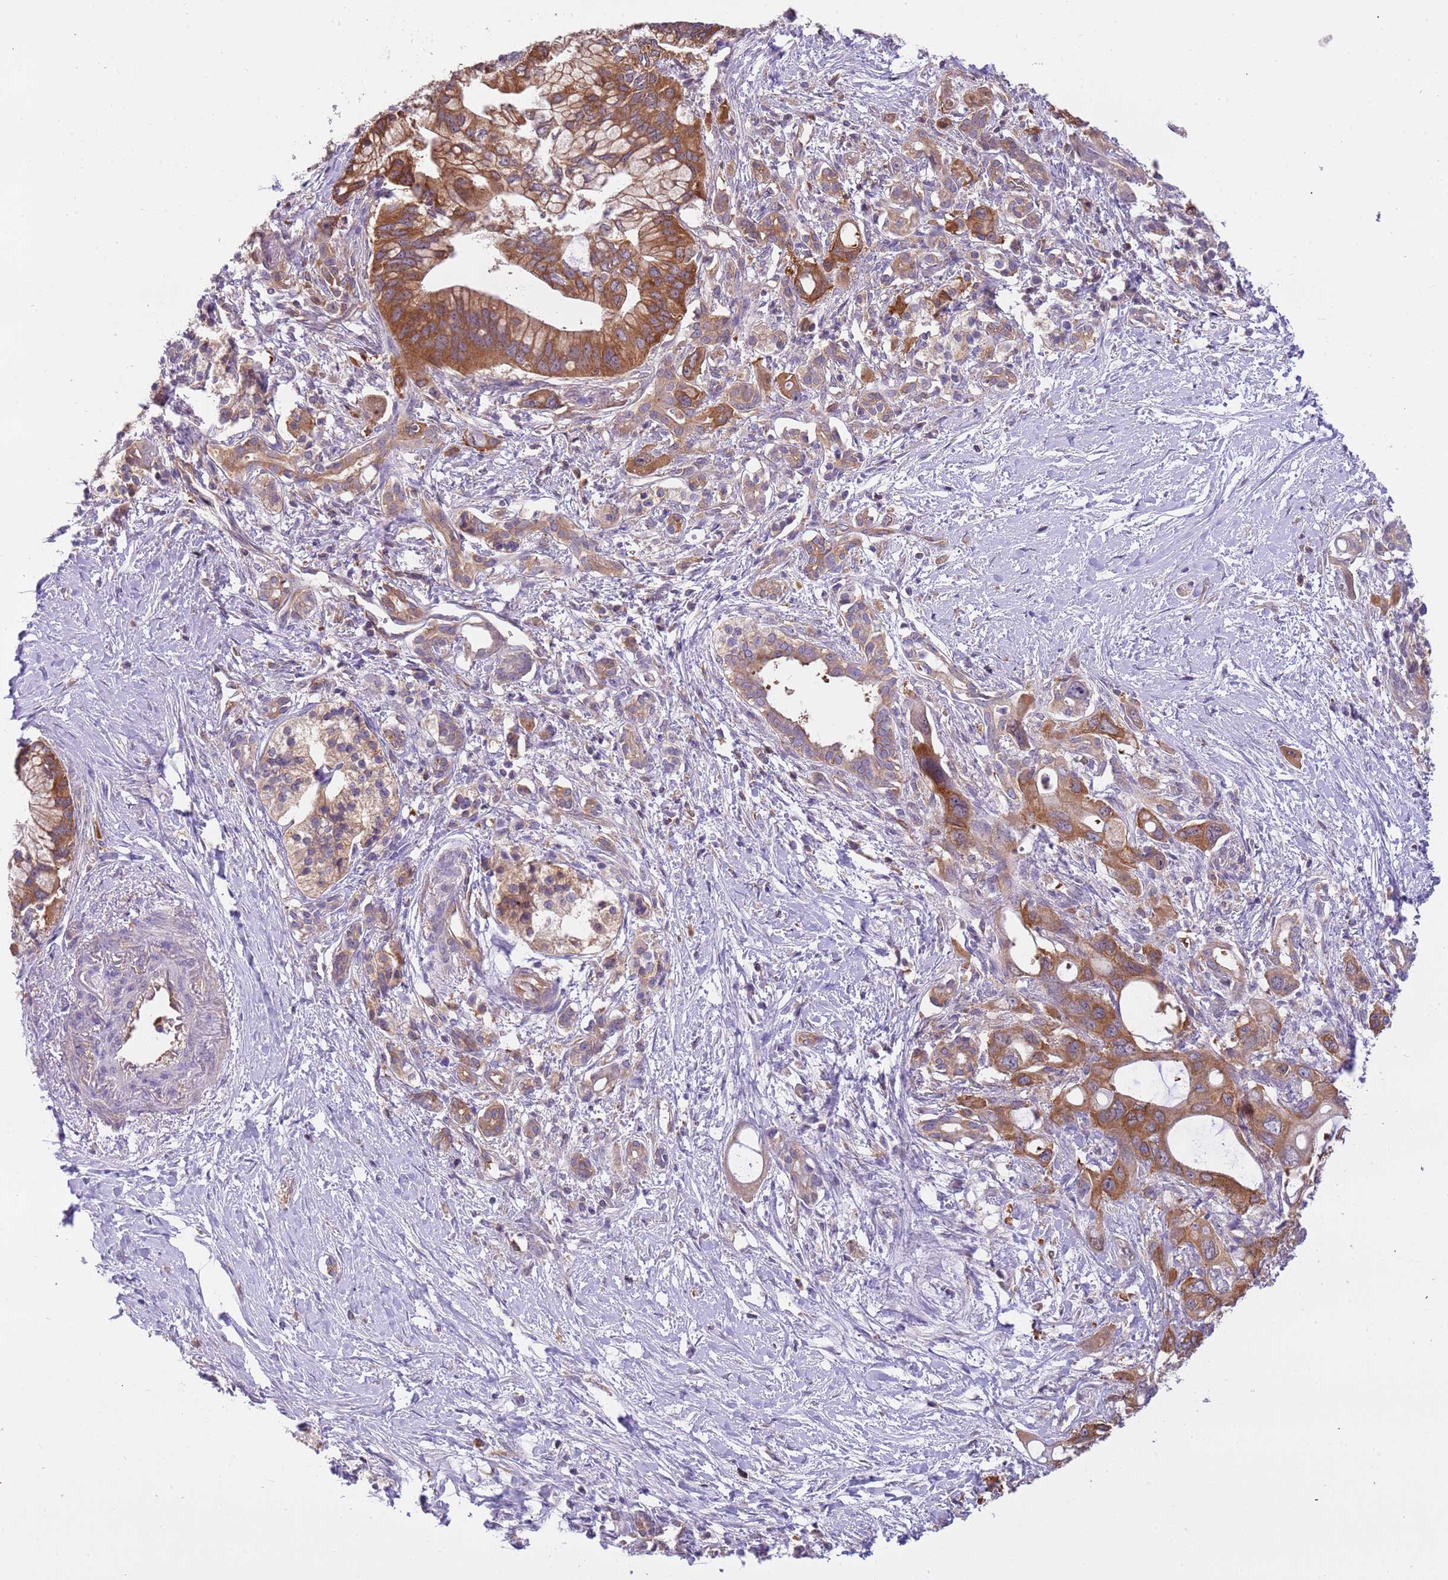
{"staining": {"intensity": "strong", "quantity": ">75%", "location": "cytoplasmic/membranous"}, "tissue": "pancreatic cancer", "cell_type": "Tumor cells", "image_type": "cancer", "snomed": [{"axis": "morphology", "description": "Adenocarcinoma, NOS"}, {"axis": "topography", "description": "Pancreas"}], "caption": "This photomicrograph shows pancreatic cancer (adenocarcinoma) stained with IHC to label a protein in brown. The cytoplasmic/membranous of tumor cells show strong positivity for the protein. Nuclei are counter-stained blue.", "gene": "STIP1", "patient": {"sex": "male", "age": 68}}